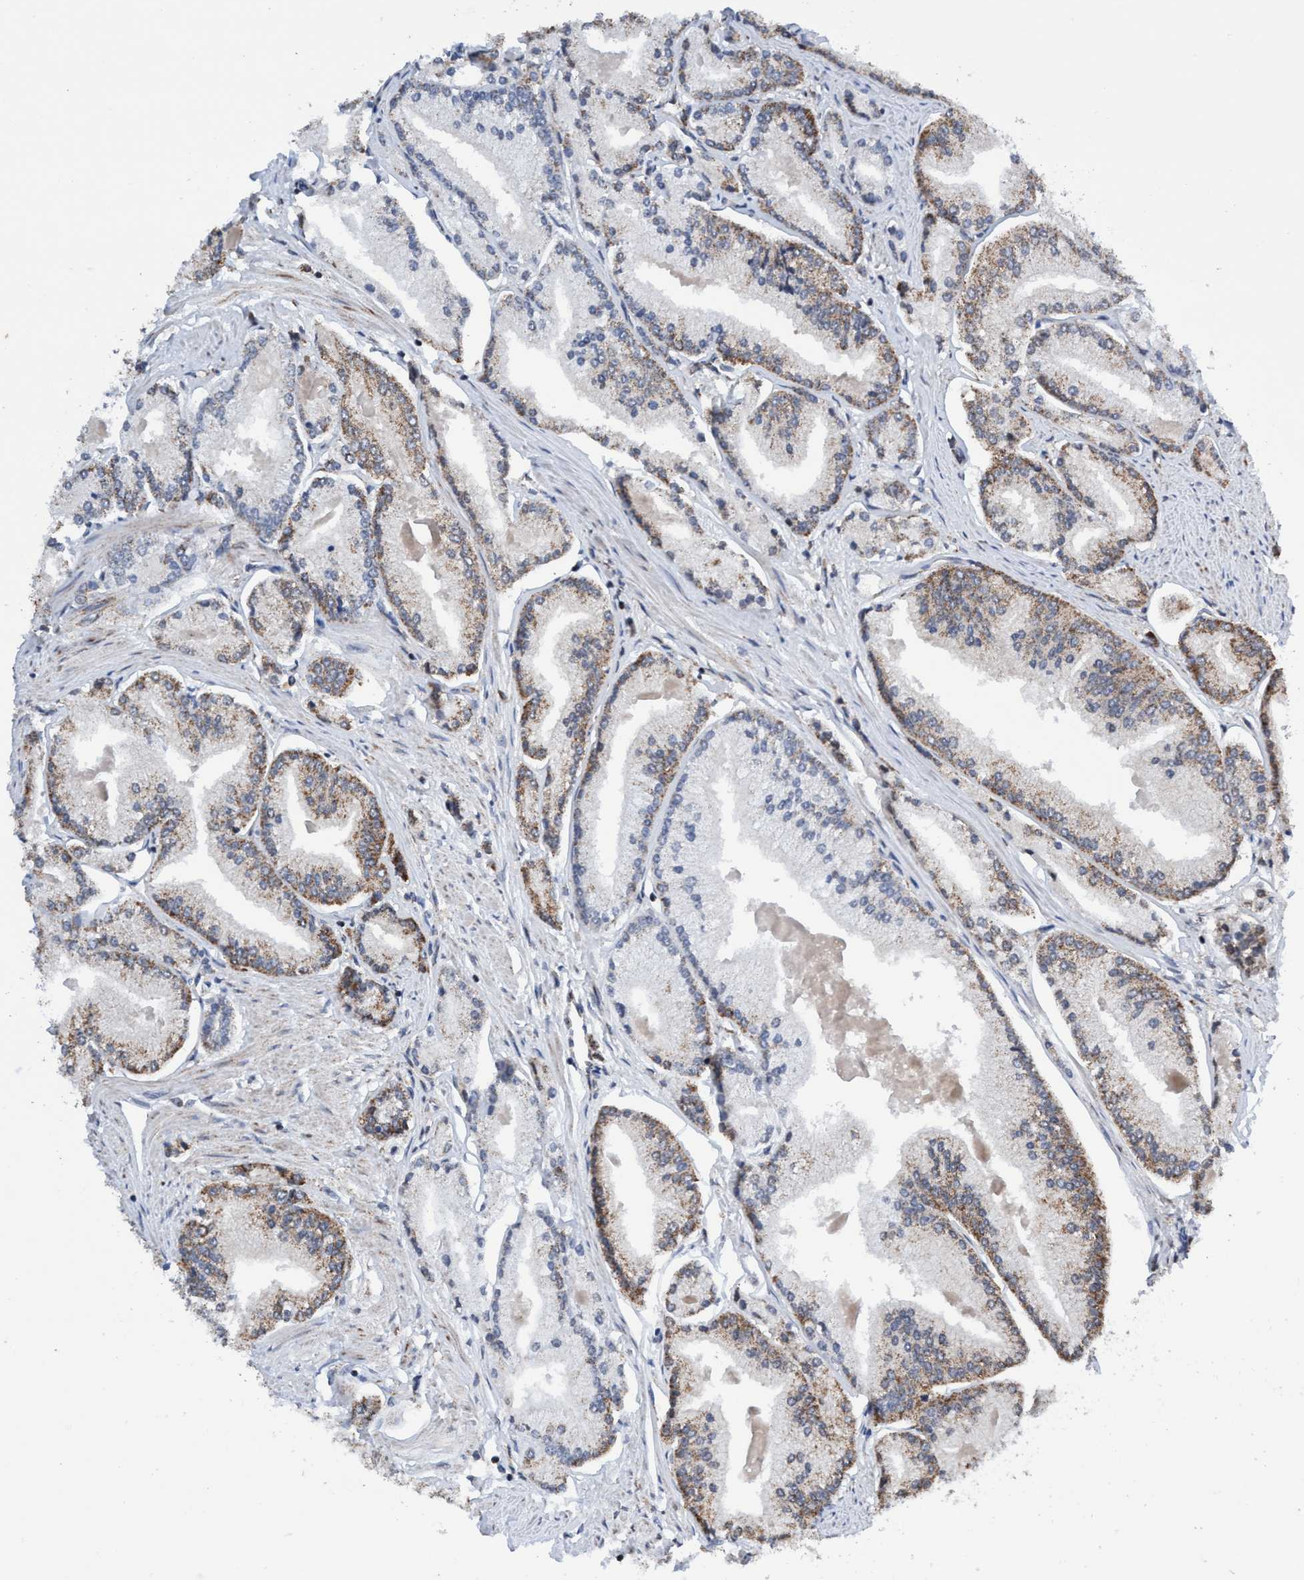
{"staining": {"intensity": "weak", "quantity": ">75%", "location": "cytoplasmic/membranous"}, "tissue": "prostate cancer", "cell_type": "Tumor cells", "image_type": "cancer", "snomed": [{"axis": "morphology", "description": "Adenocarcinoma, Low grade"}, {"axis": "topography", "description": "Prostate"}], "caption": "Immunohistochemical staining of human prostate cancer displays low levels of weak cytoplasmic/membranous positivity in about >75% of tumor cells.", "gene": "AGAP2", "patient": {"sex": "male", "age": 52}}